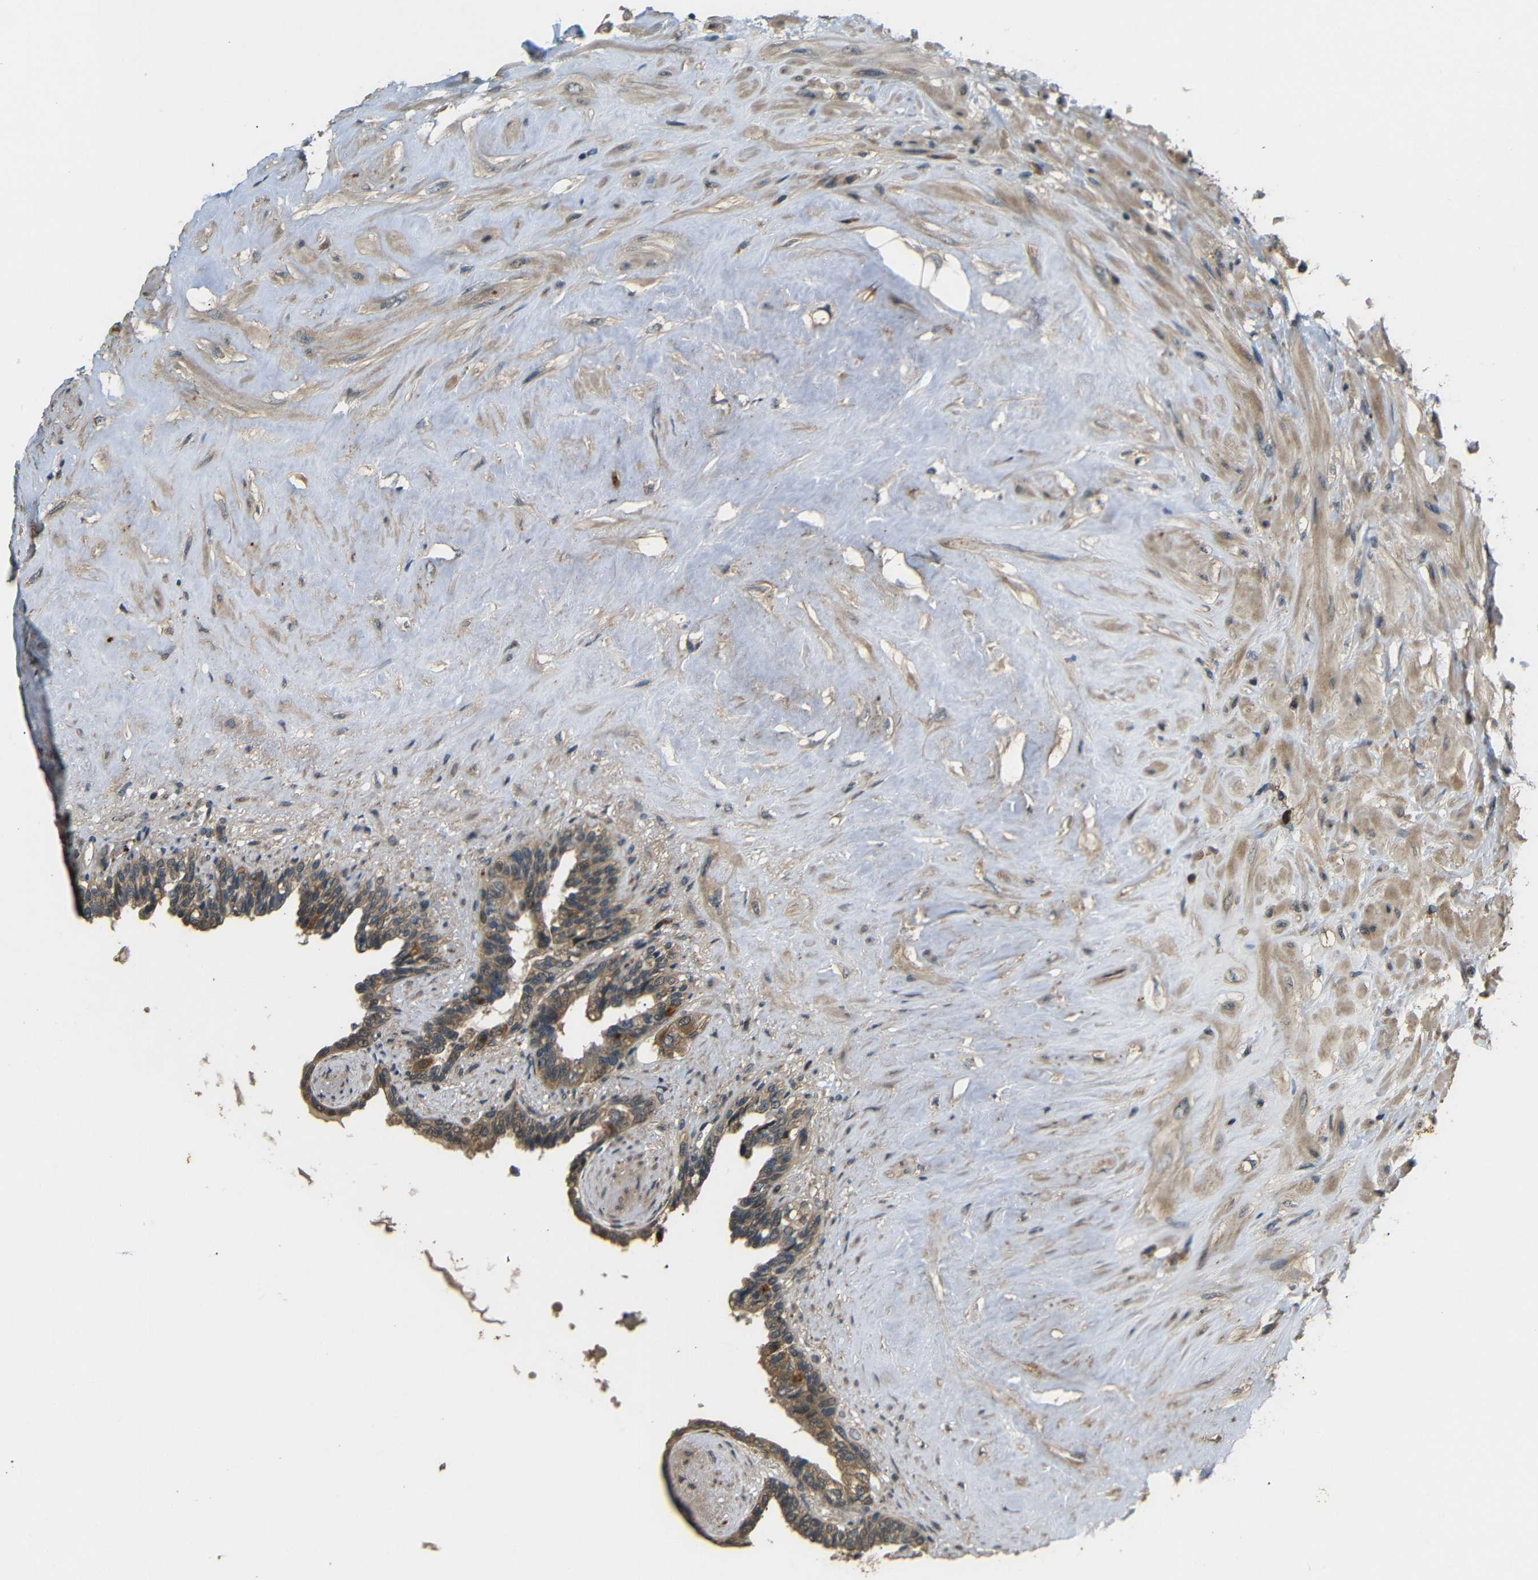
{"staining": {"intensity": "moderate", "quantity": ">75%", "location": "cytoplasmic/membranous"}, "tissue": "seminal vesicle", "cell_type": "Glandular cells", "image_type": "normal", "snomed": [{"axis": "morphology", "description": "Normal tissue, NOS"}, {"axis": "topography", "description": "Seminal veicle"}], "caption": "Immunohistochemistry (IHC) histopathology image of unremarkable seminal vesicle stained for a protein (brown), which displays medium levels of moderate cytoplasmic/membranous positivity in about >75% of glandular cells.", "gene": "EPHB2", "patient": {"sex": "male", "age": 63}}